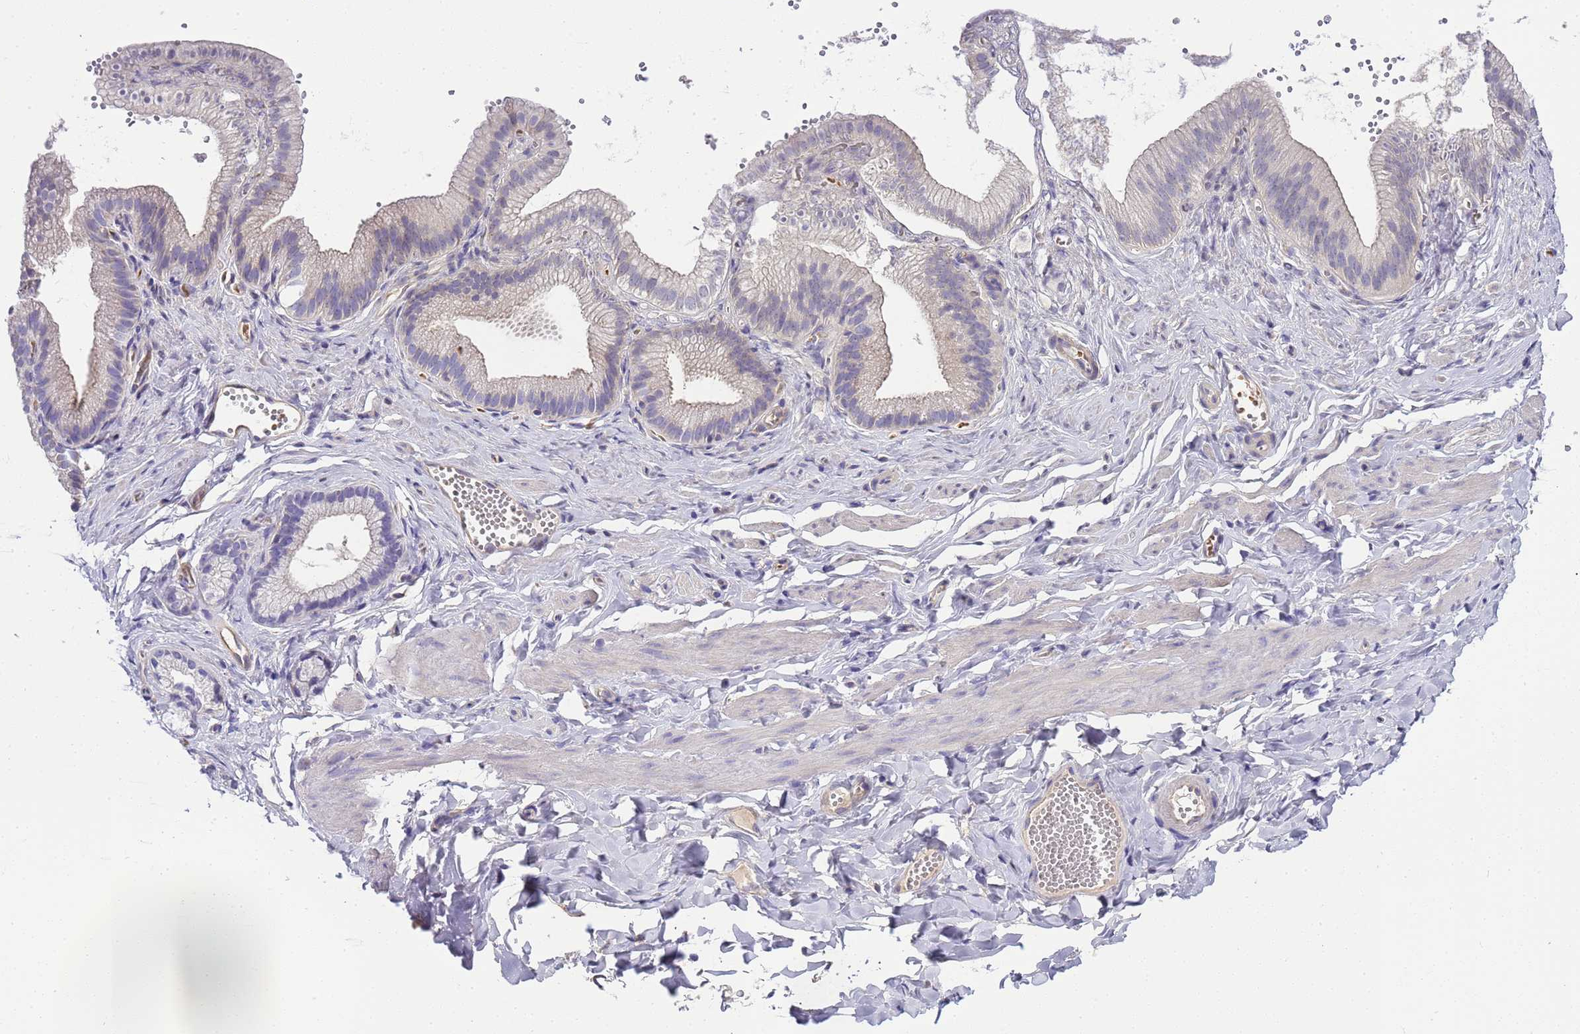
{"staining": {"intensity": "negative", "quantity": "none", "location": "none"}, "tissue": "adipose tissue", "cell_type": "Adipocytes", "image_type": "normal", "snomed": [{"axis": "morphology", "description": "Normal tissue, NOS"}, {"axis": "topography", "description": "Gallbladder"}, {"axis": "topography", "description": "Peripheral nerve tissue"}], "caption": "This photomicrograph is of normal adipose tissue stained with IHC to label a protein in brown with the nuclei are counter-stained blue. There is no expression in adipocytes.", "gene": "RIPPLY2", "patient": {"sex": "male", "age": 38}}